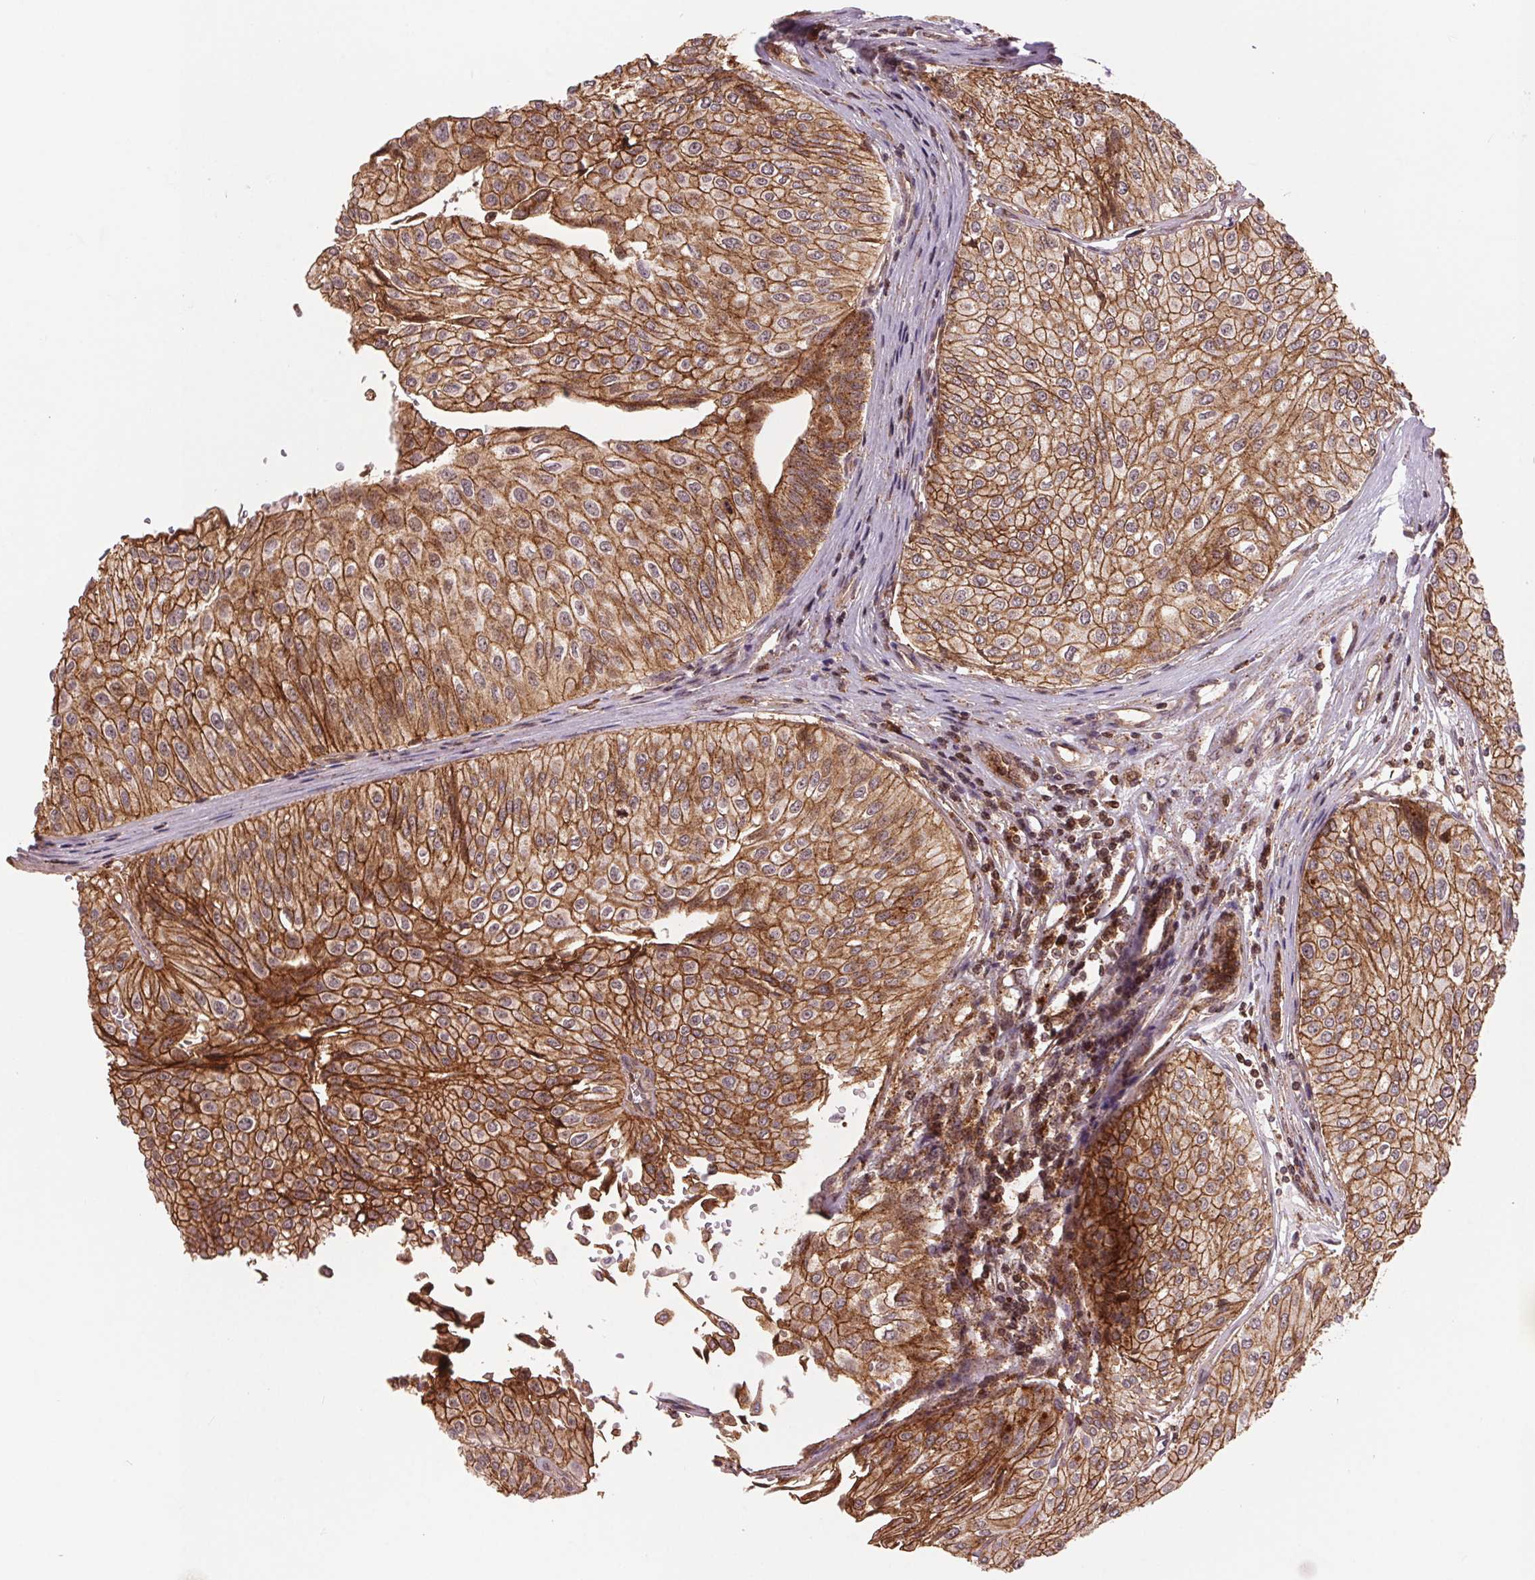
{"staining": {"intensity": "moderate", "quantity": ">75%", "location": "cytoplasmic/membranous"}, "tissue": "urothelial cancer", "cell_type": "Tumor cells", "image_type": "cancer", "snomed": [{"axis": "morphology", "description": "Urothelial carcinoma, NOS"}, {"axis": "topography", "description": "Urinary bladder"}], "caption": "Protein staining shows moderate cytoplasmic/membranous expression in about >75% of tumor cells in transitional cell carcinoma.", "gene": "CHMP4B", "patient": {"sex": "male", "age": 67}}